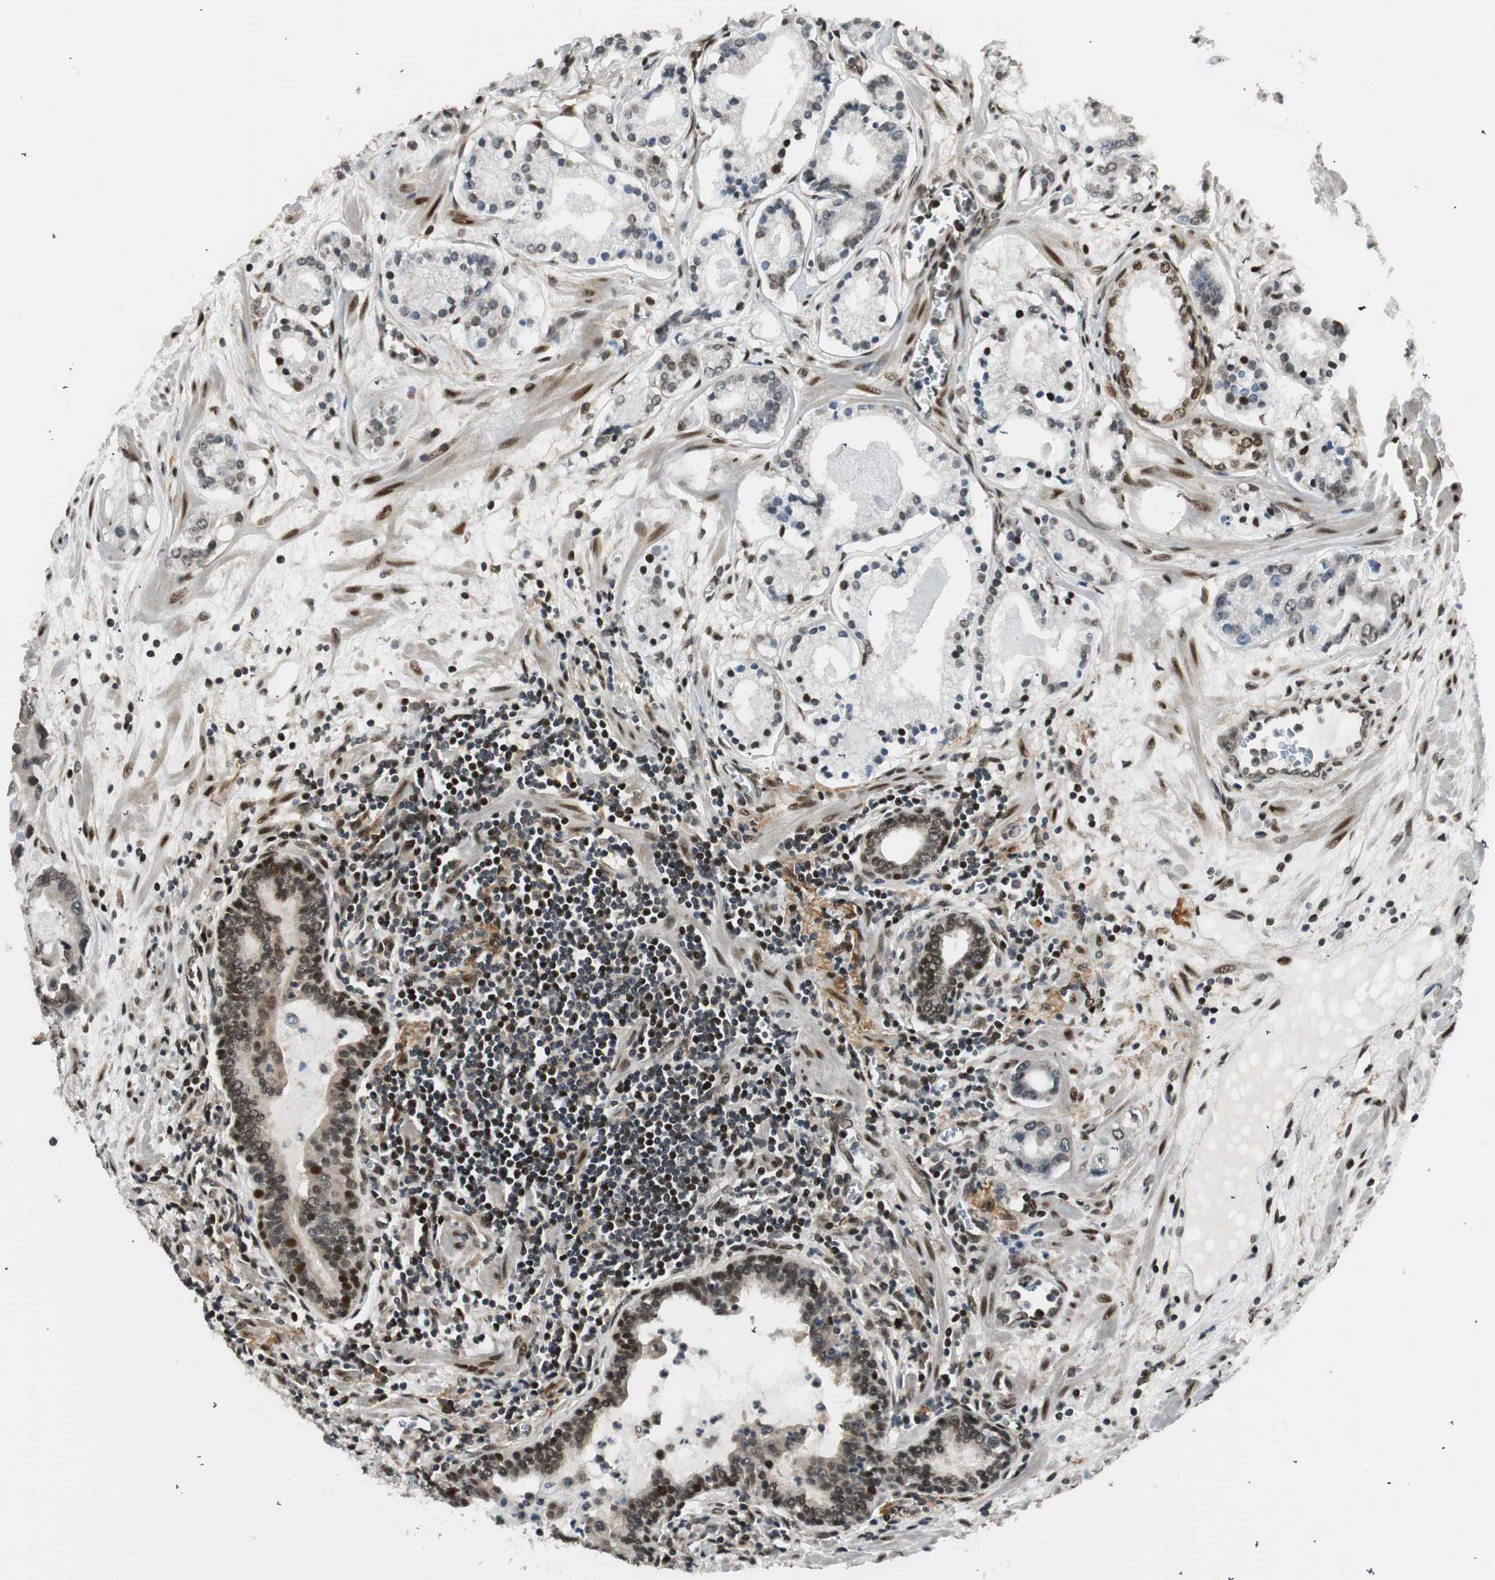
{"staining": {"intensity": "moderate", "quantity": "25%-75%", "location": "nuclear"}, "tissue": "prostate cancer", "cell_type": "Tumor cells", "image_type": "cancer", "snomed": [{"axis": "morphology", "description": "Adenocarcinoma, Low grade"}, {"axis": "topography", "description": "Prostate"}], "caption": "A brown stain labels moderate nuclear staining of a protein in human prostate cancer (adenocarcinoma (low-grade)) tumor cells.", "gene": "RING1", "patient": {"sex": "male", "age": 59}}